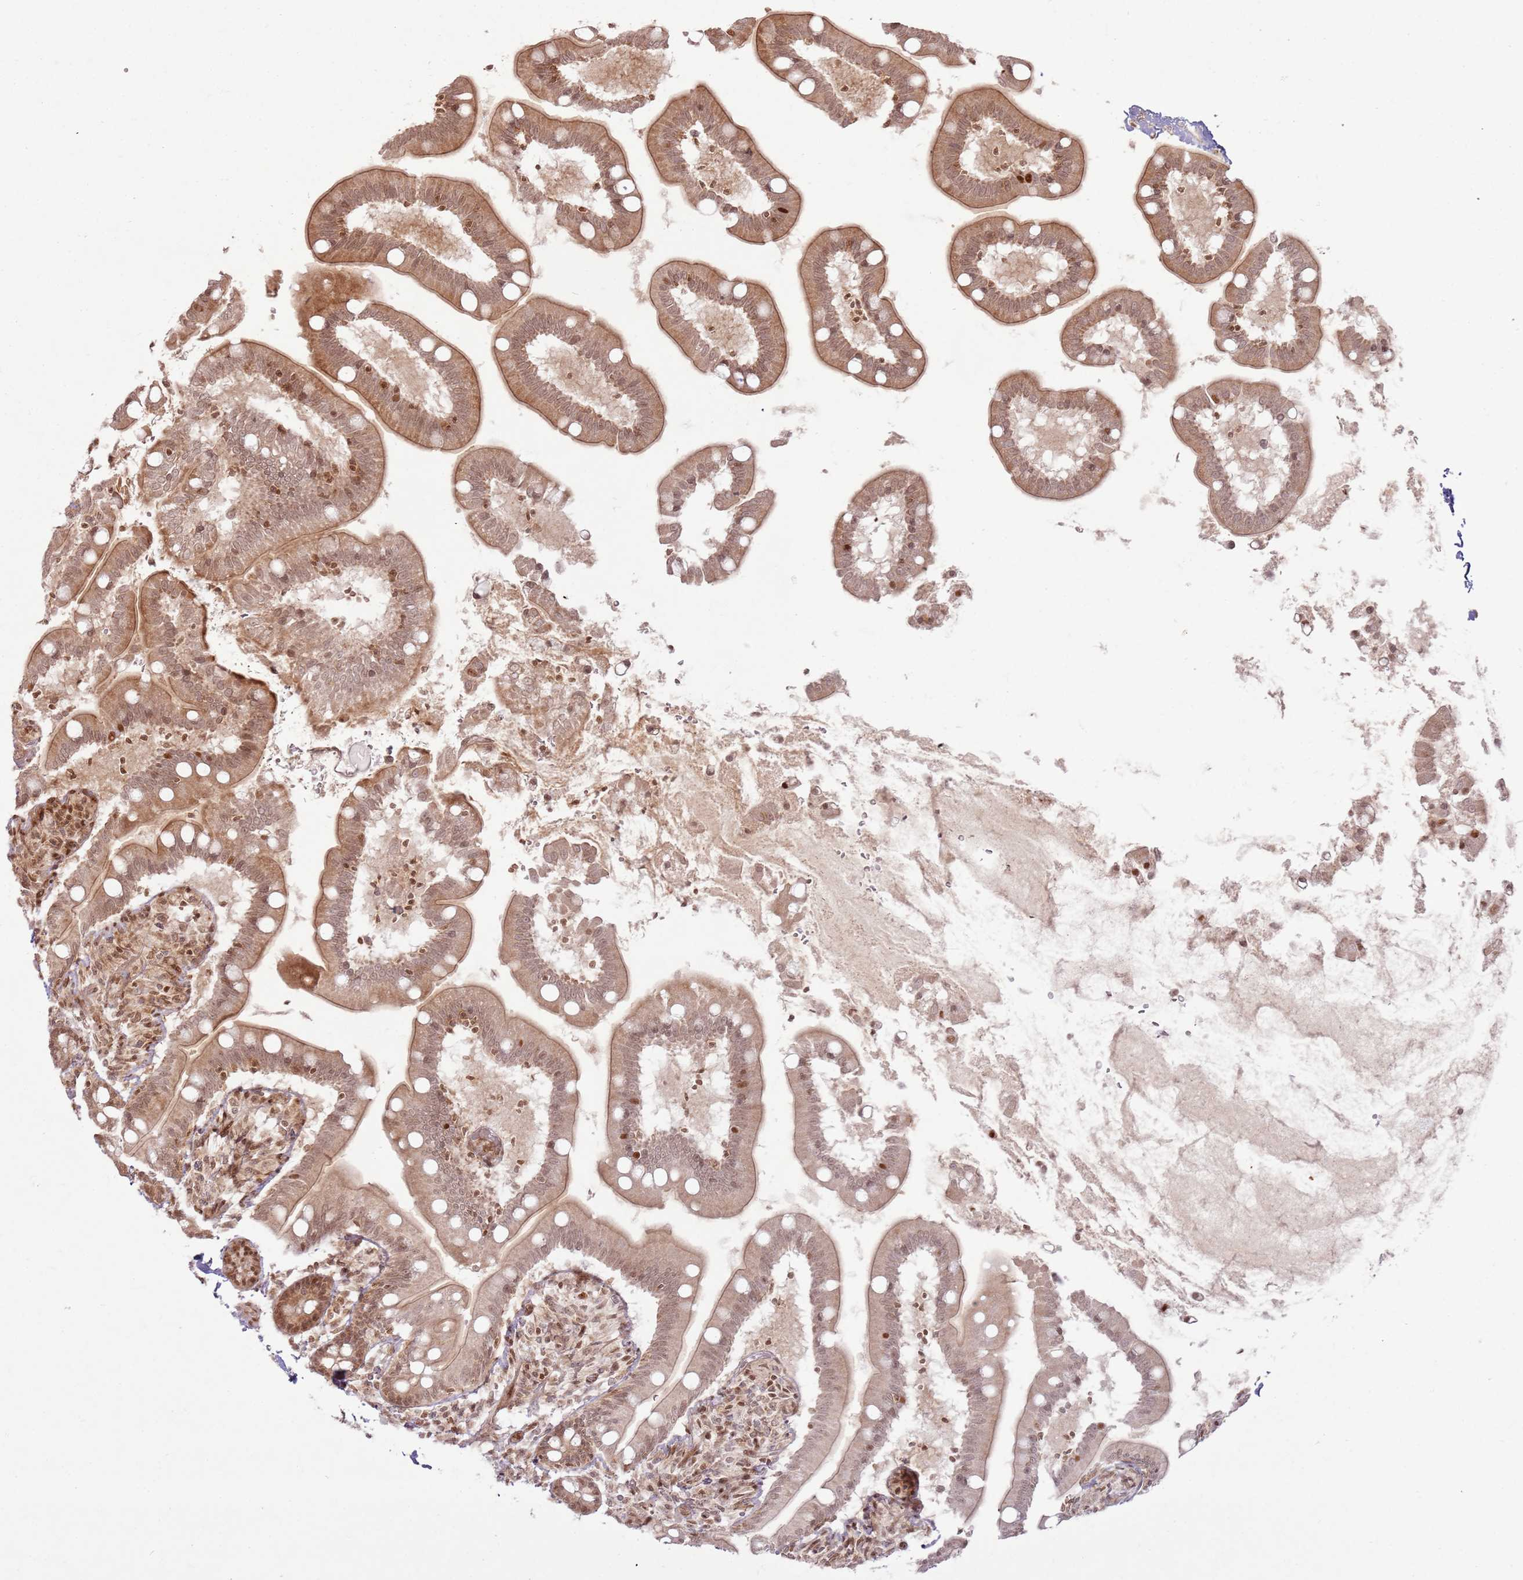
{"staining": {"intensity": "moderate", "quantity": ">75%", "location": "cytoplasmic/membranous,nuclear"}, "tissue": "small intestine", "cell_type": "Glandular cells", "image_type": "normal", "snomed": [{"axis": "morphology", "description": "Normal tissue, NOS"}, {"axis": "topography", "description": "Small intestine"}], "caption": "This is an image of IHC staining of unremarkable small intestine, which shows moderate positivity in the cytoplasmic/membranous,nuclear of glandular cells.", "gene": "KLHL36", "patient": {"sex": "female", "age": 64}}